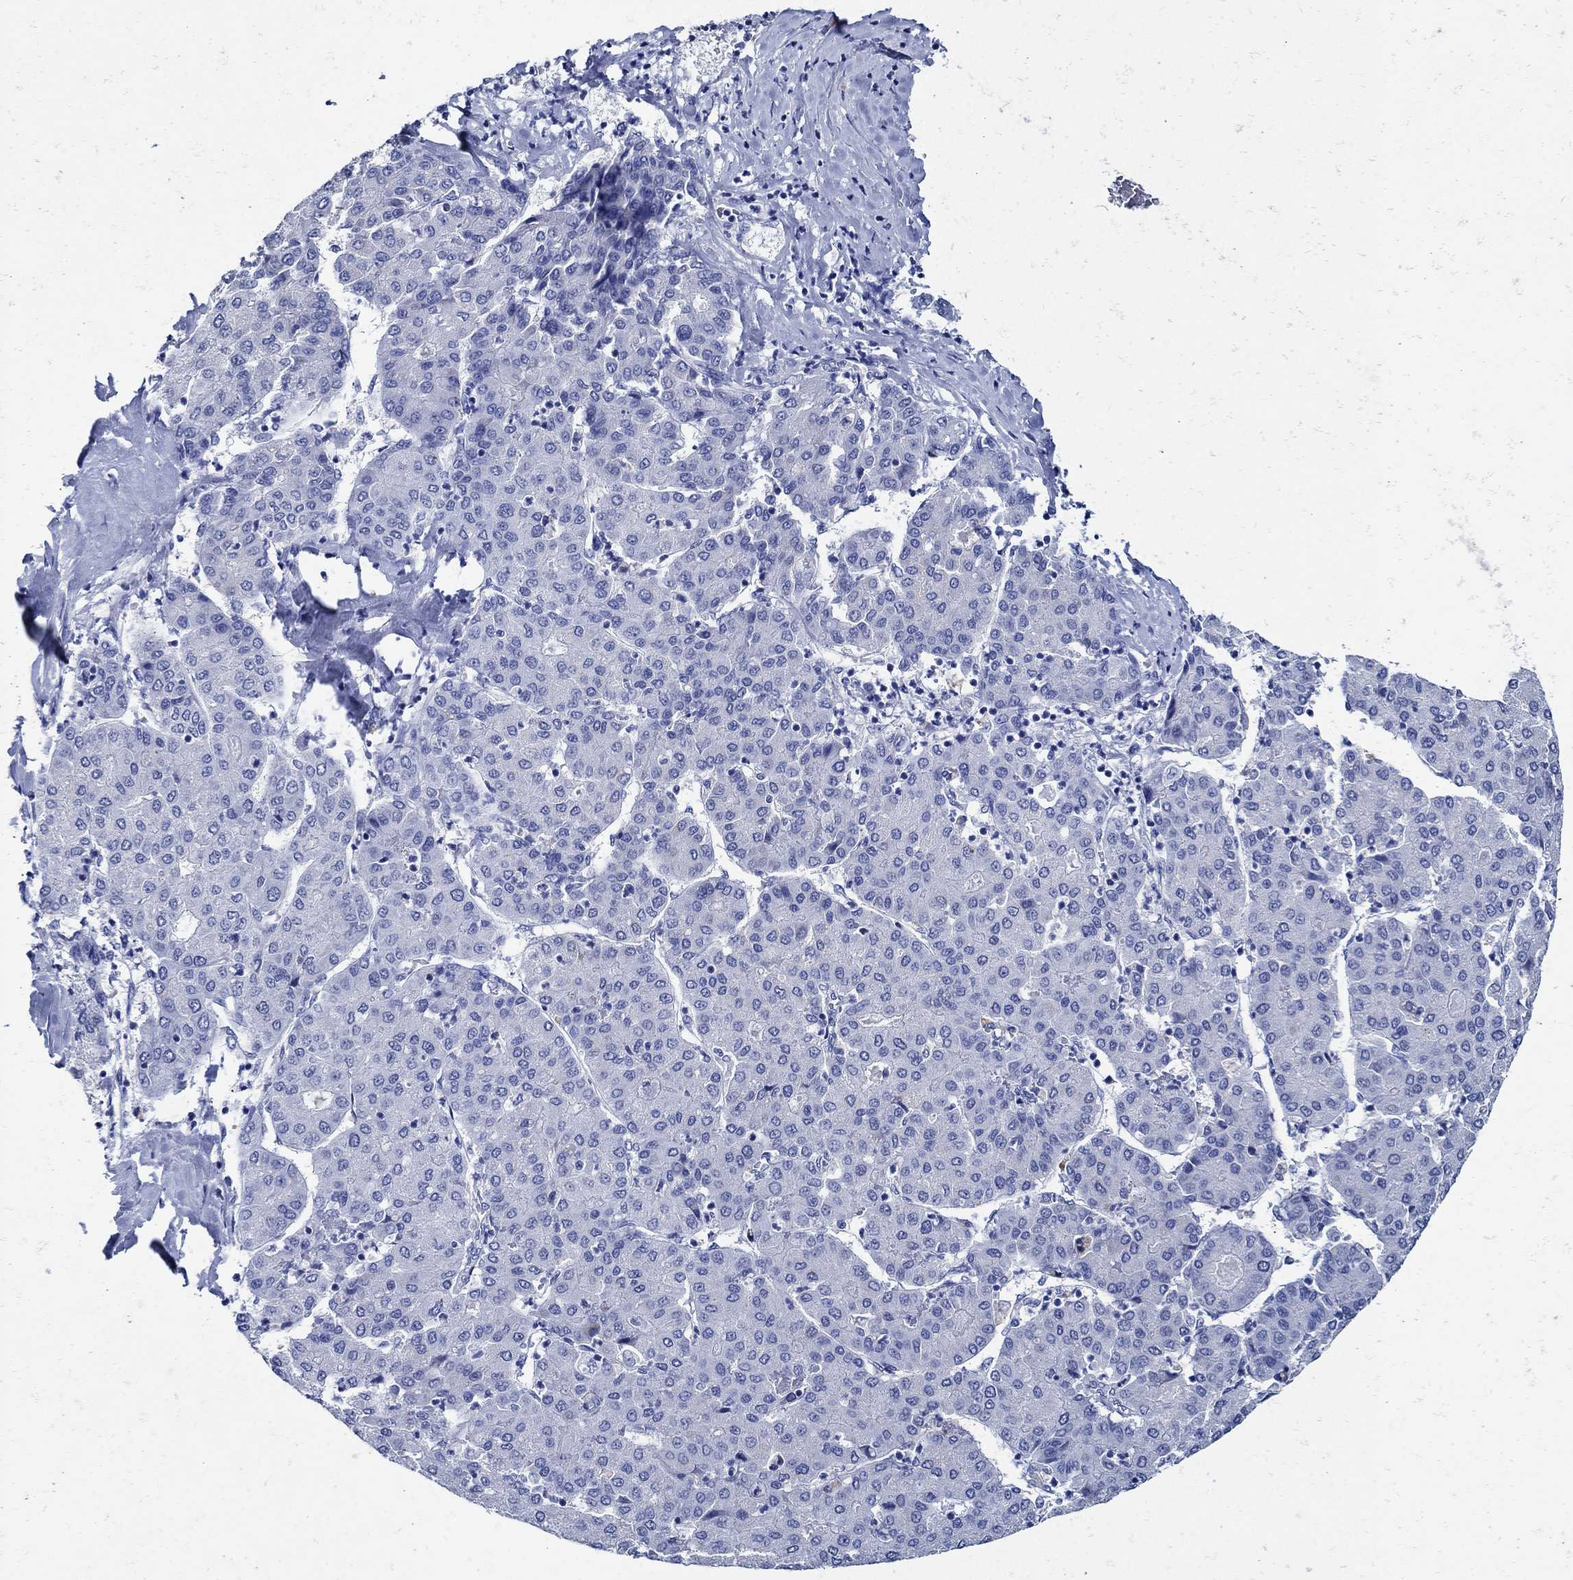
{"staining": {"intensity": "negative", "quantity": "none", "location": "none"}, "tissue": "liver cancer", "cell_type": "Tumor cells", "image_type": "cancer", "snomed": [{"axis": "morphology", "description": "Carcinoma, Hepatocellular, NOS"}, {"axis": "topography", "description": "Liver"}], "caption": "Tumor cells show no significant protein expression in hepatocellular carcinoma (liver). The staining is performed using DAB brown chromogen with nuclei counter-stained in using hematoxylin.", "gene": "NOS1", "patient": {"sex": "male", "age": 65}}